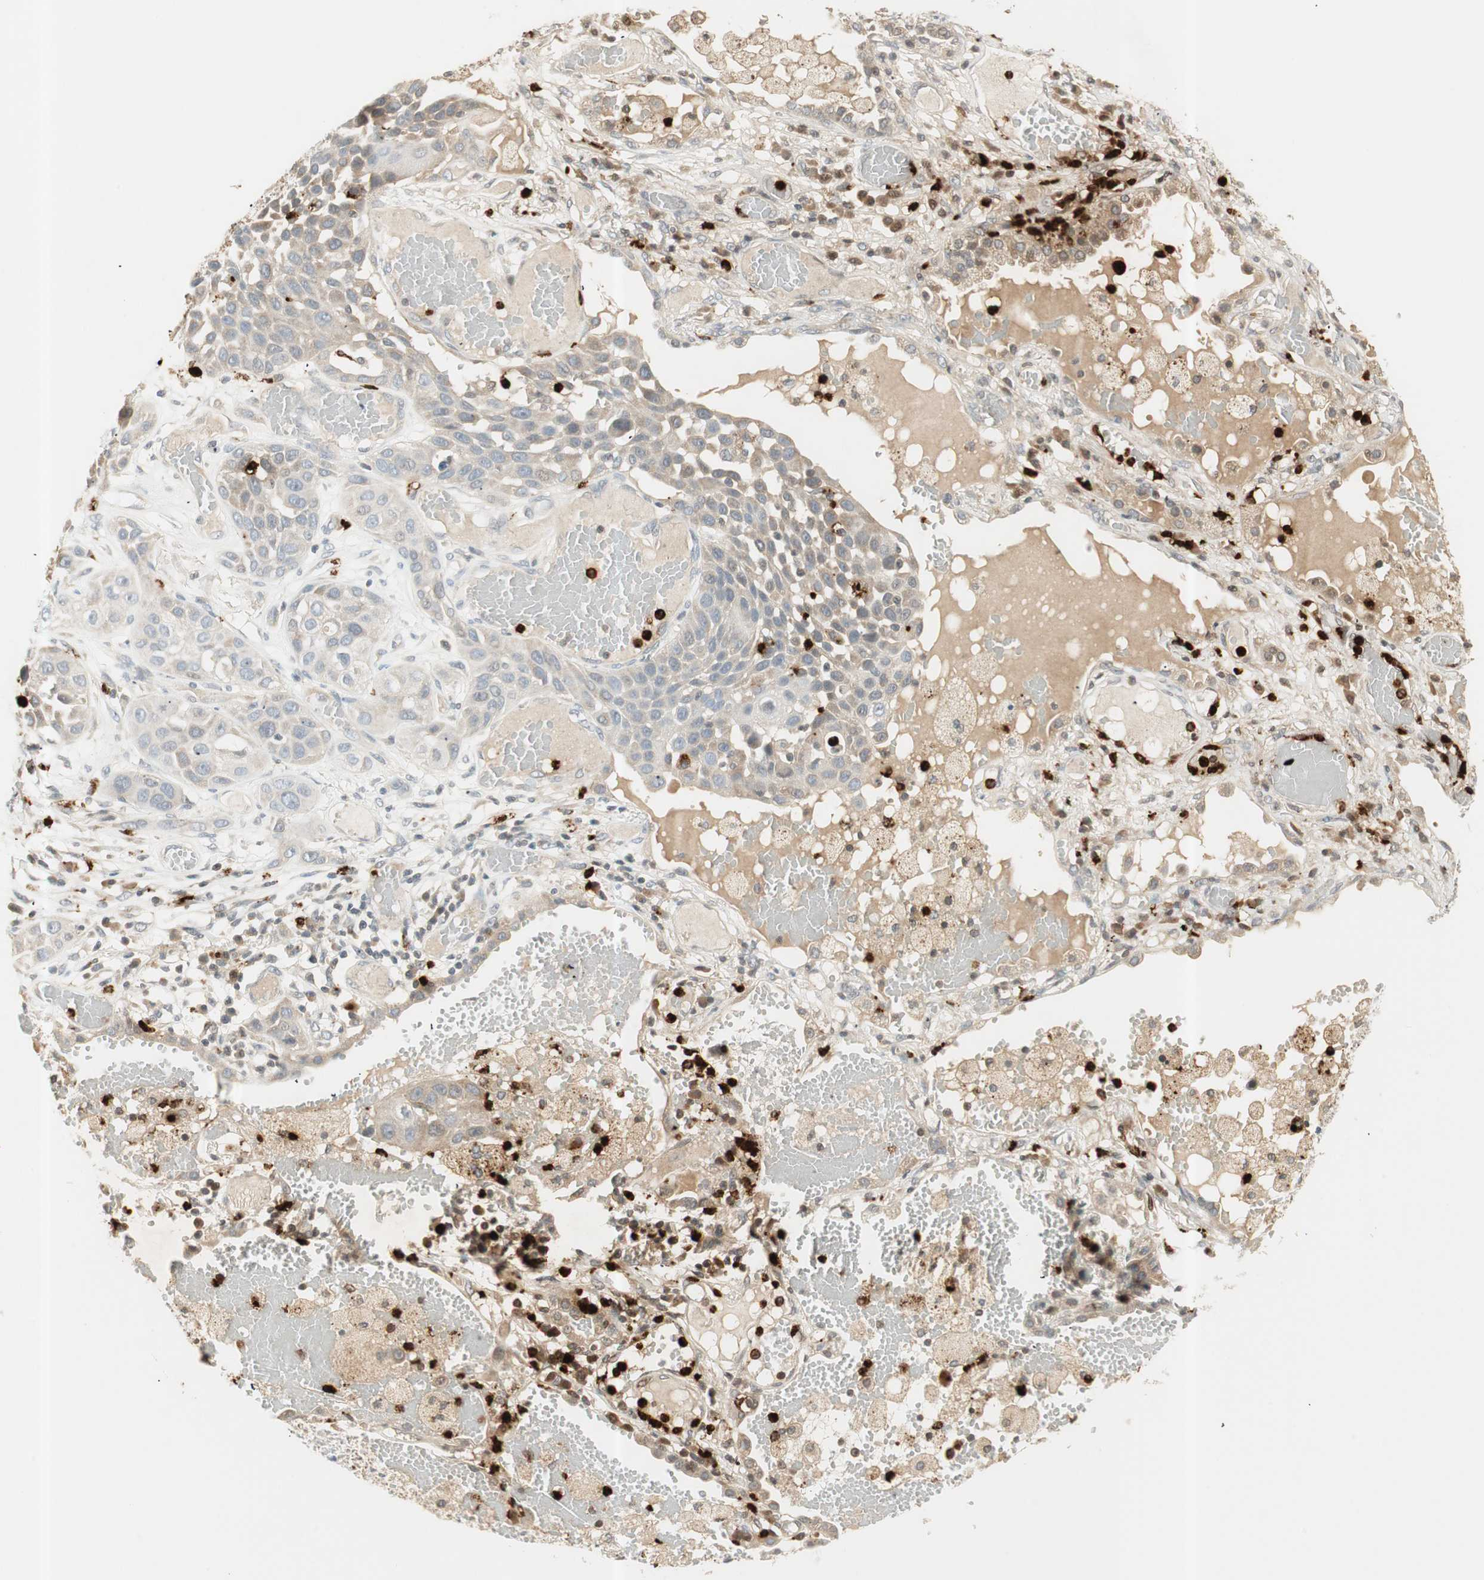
{"staining": {"intensity": "weak", "quantity": "25%-75%", "location": "cytoplasmic/membranous"}, "tissue": "lung cancer", "cell_type": "Tumor cells", "image_type": "cancer", "snomed": [{"axis": "morphology", "description": "Squamous cell carcinoma, NOS"}, {"axis": "topography", "description": "Lung"}], "caption": "Protein expression analysis of lung cancer displays weak cytoplasmic/membranous expression in about 25%-75% of tumor cells.", "gene": "PRTN3", "patient": {"sex": "male", "age": 71}}